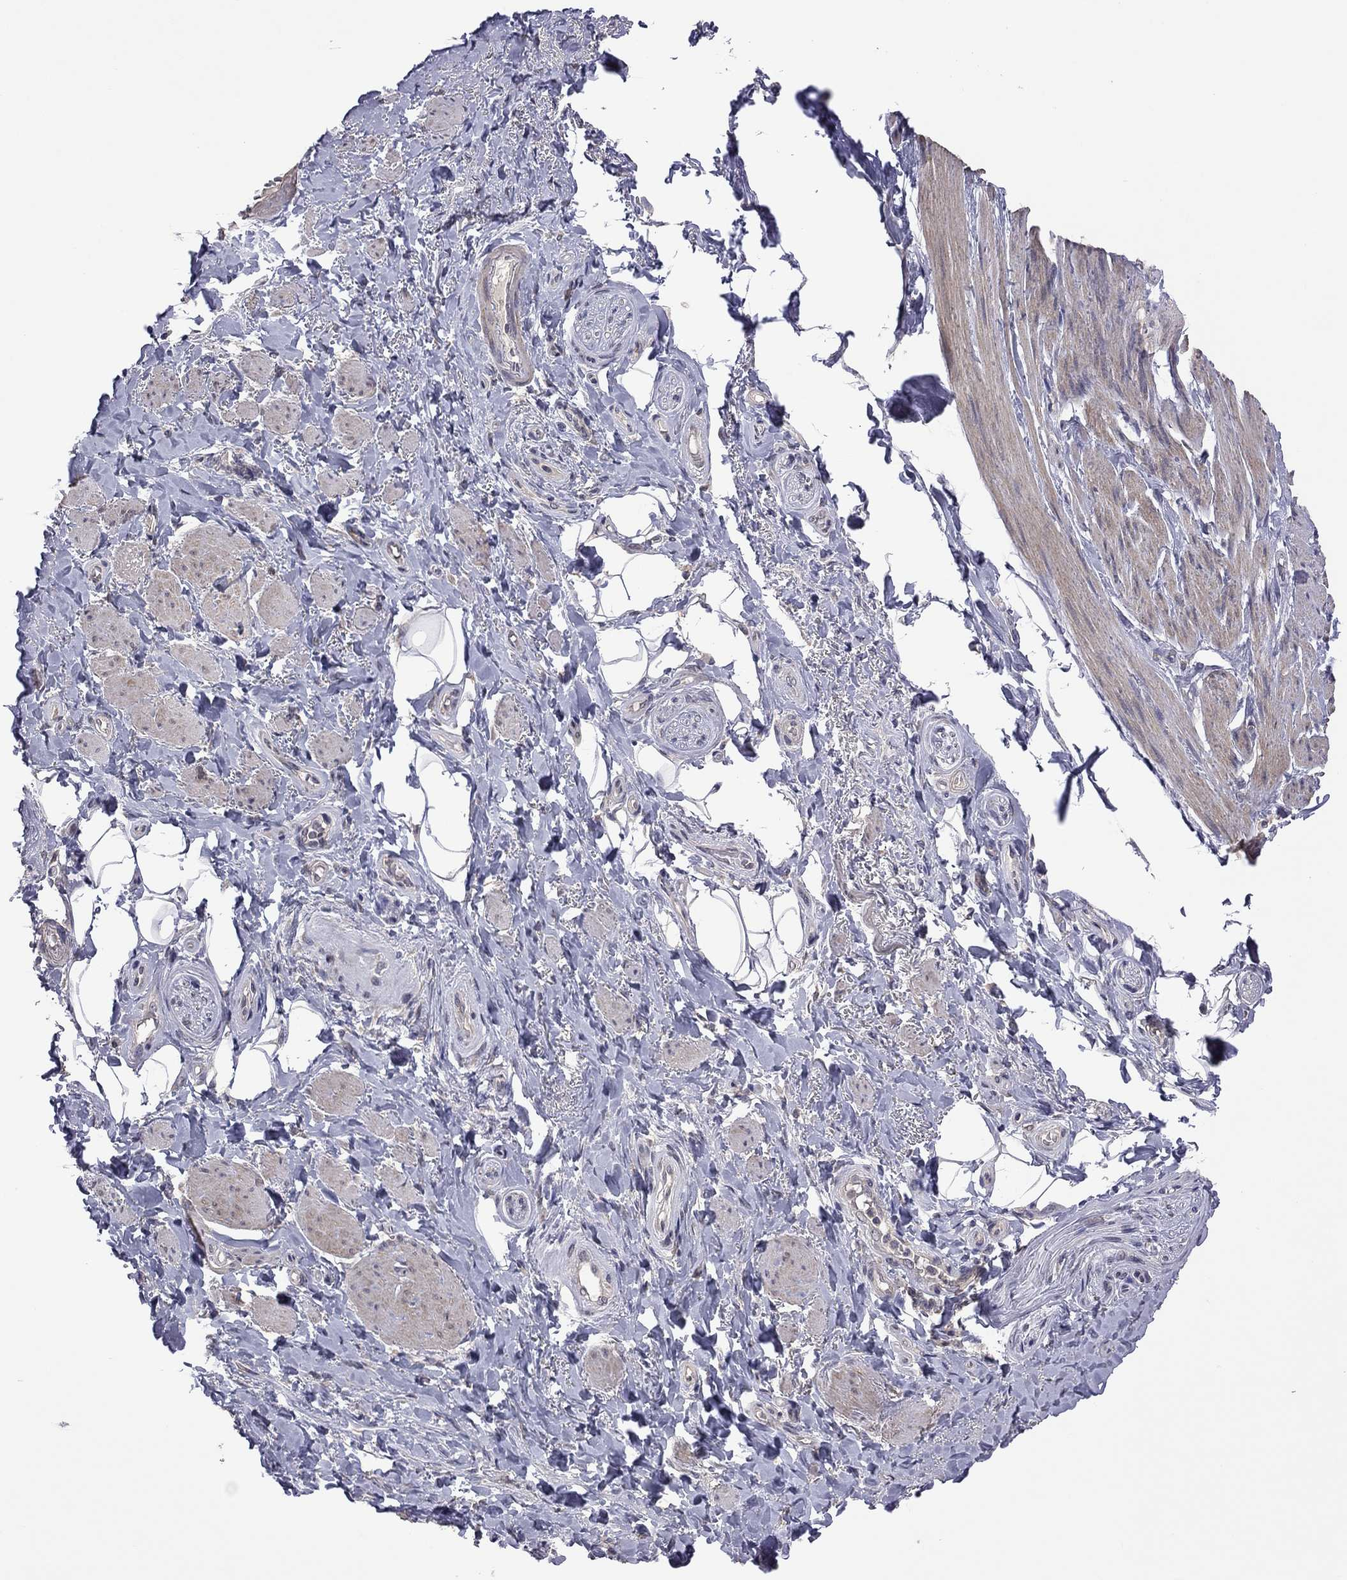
{"staining": {"intensity": "negative", "quantity": "none", "location": "none"}, "tissue": "adipose tissue", "cell_type": "Adipocytes", "image_type": "normal", "snomed": [{"axis": "morphology", "description": "Normal tissue, NOS"}, {"axis": "topography", "description": "Skeletal muscle"}, {"axis": "topography", "description": "Anal"}, {"axis": "topography", "description": "Peripheral nerve tissue"}], "caption": "This is an IHC photomicrograph of normal human adipose tissue. There is no expression in adipocytes.", "gene": "TSNARE1", "patient": {"sex": "male", "age": 53}}